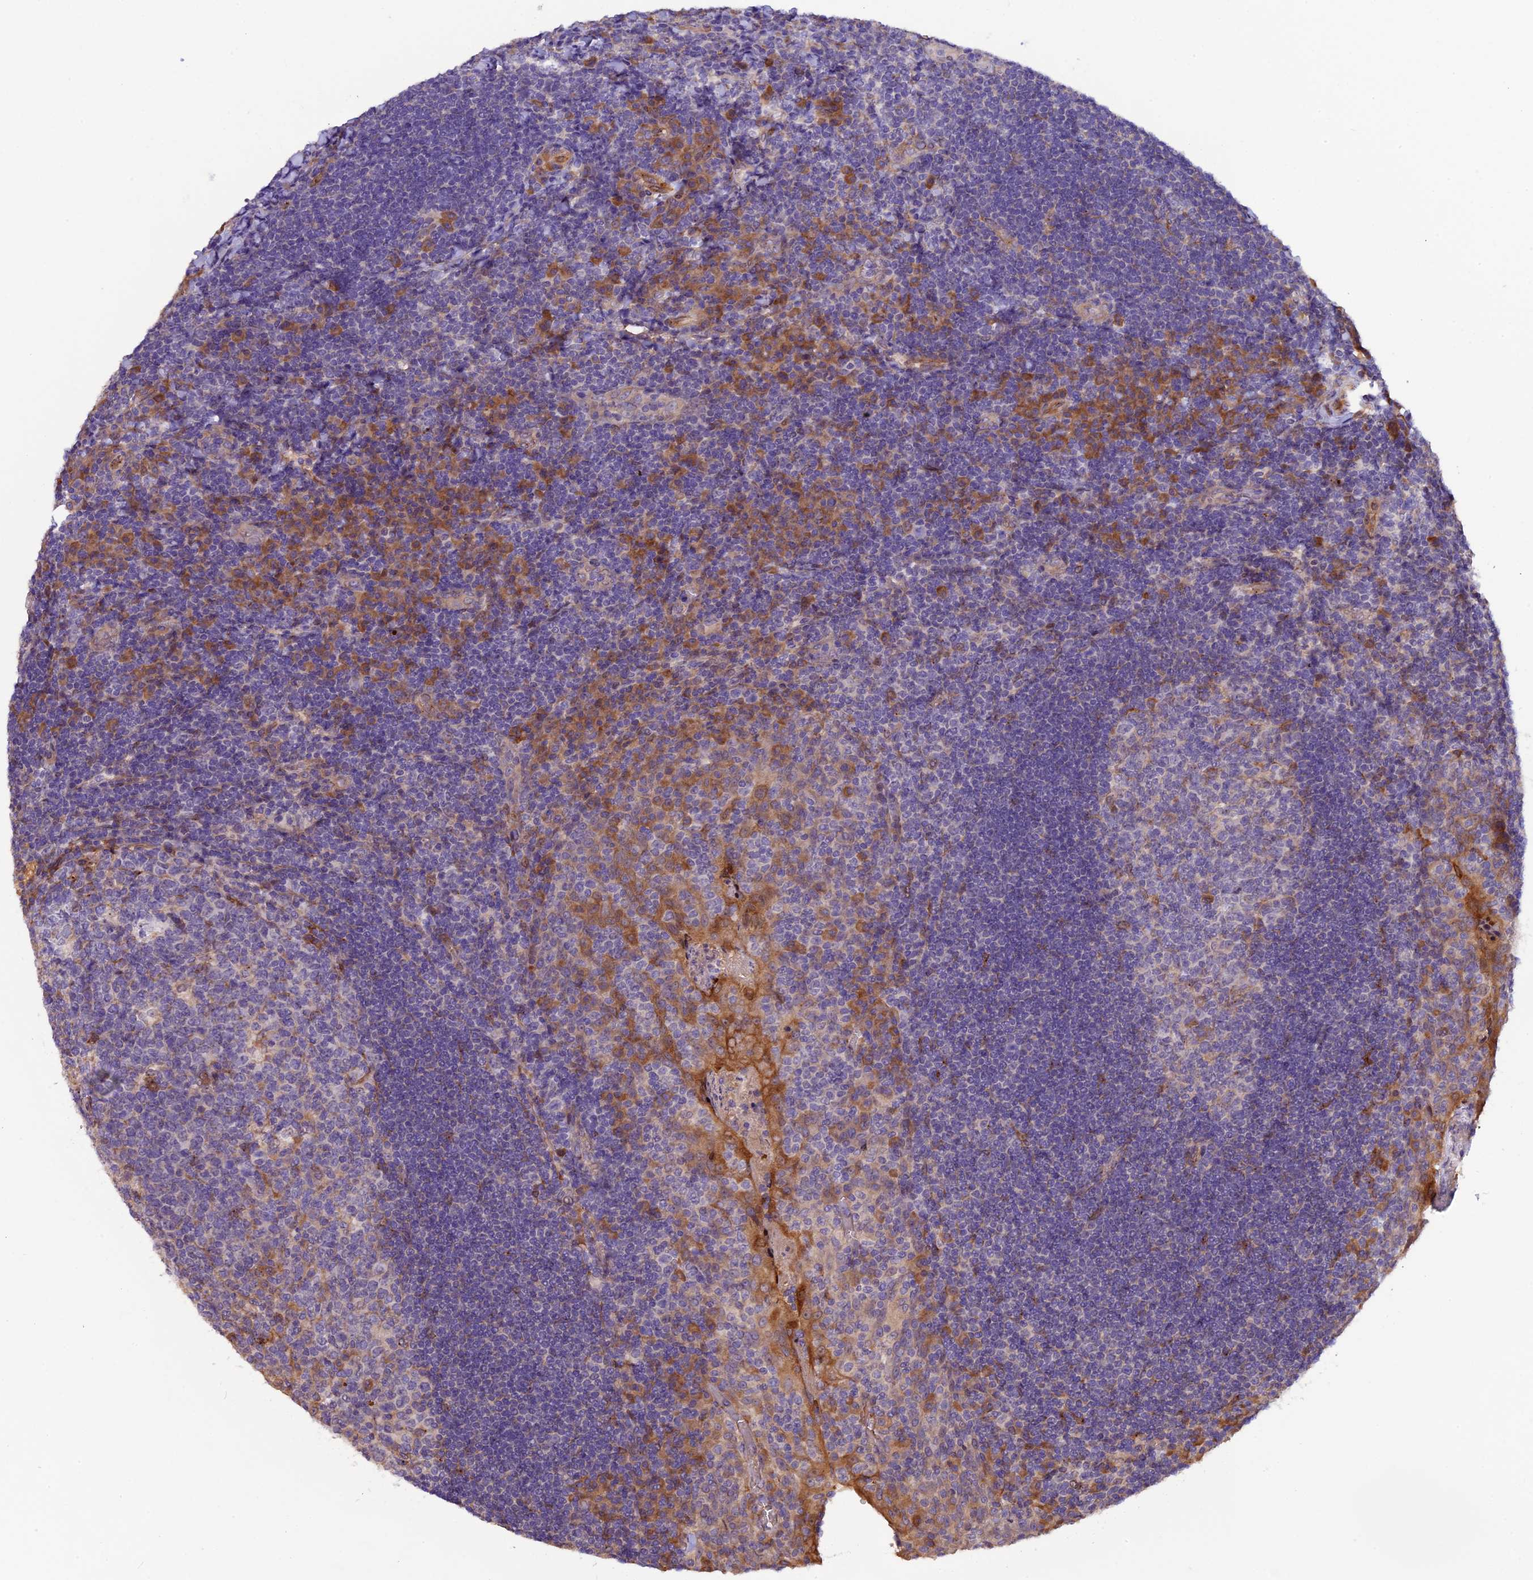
{"staining": {"intensity": "moderate", "quantity": "<25%", "location": "cytoplasmic/membranous"}, "tissue": "tonsil", "cell_type": "Germinal center cells", "image_type": "normal", "snomed": [{"axis": "morphology", "description": "Normal tissue, NOS"}, {"axis": "topography", "description": "Tonsil"}], "caption": "The histopathology image exhibits staining of normal tonsil, revealing moderate cytoplasmic/membranous protein expression (brown color) within germinal center cells.", "gene": "CCDC9B", "patient": {"sex": "male", "age": 17}}